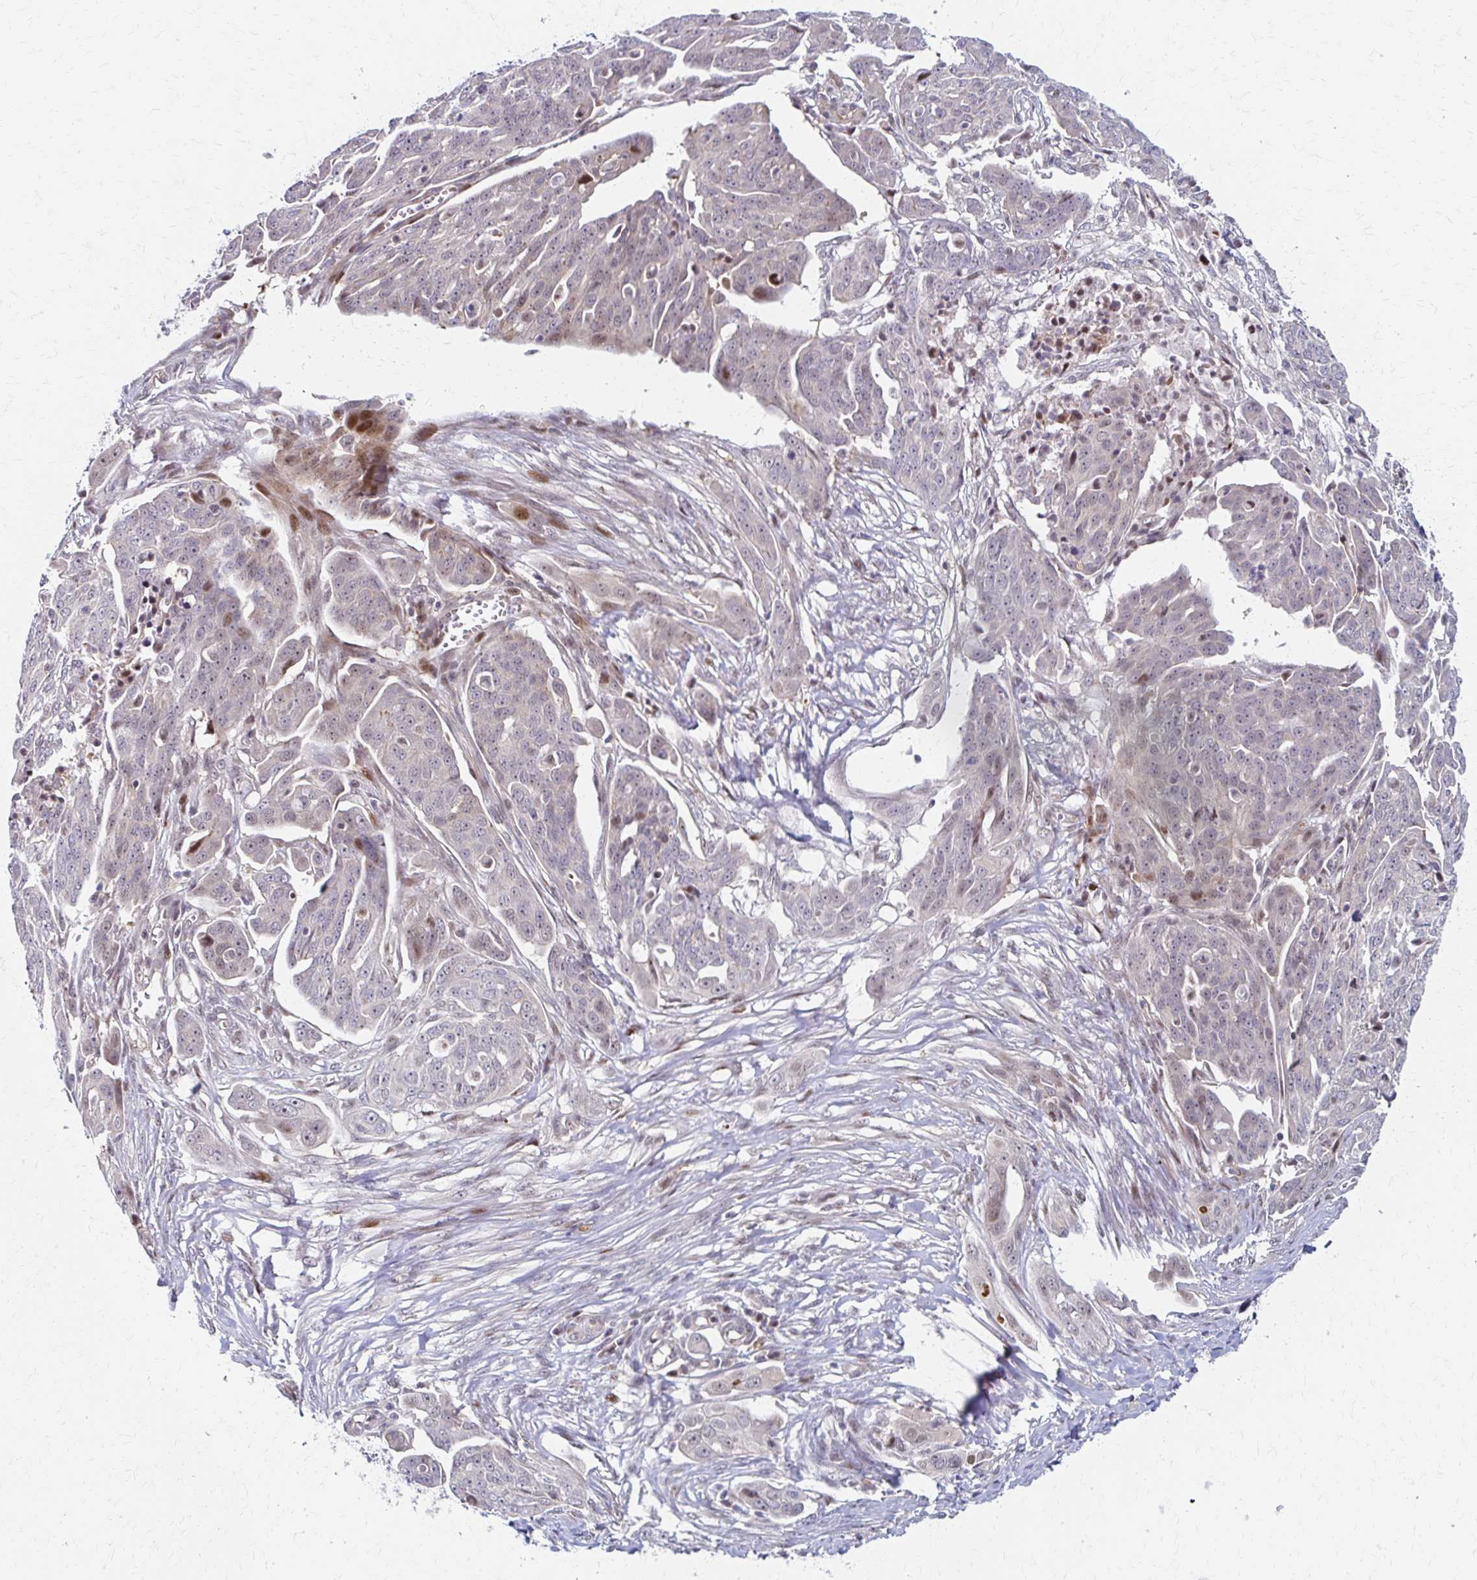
{"staining": {"intensity": "weak", "quantity": "<25%", "location": "nuclear"}, "tissue": "ovarian cancer", "cell_type": "Tumor cells", "image_type": "cancer", "snomed": [{"axis": "morphology", "description": "Carcinoma, endometroid"}, {"axis": "topography", "description": "Ovary"}], "caption": "The photomicrograph reveals no staining of tumor cells in ovarian endometroid carcinoma.", "gene": "PSMD7", "patient": {"sex": "female", "age": 70}}